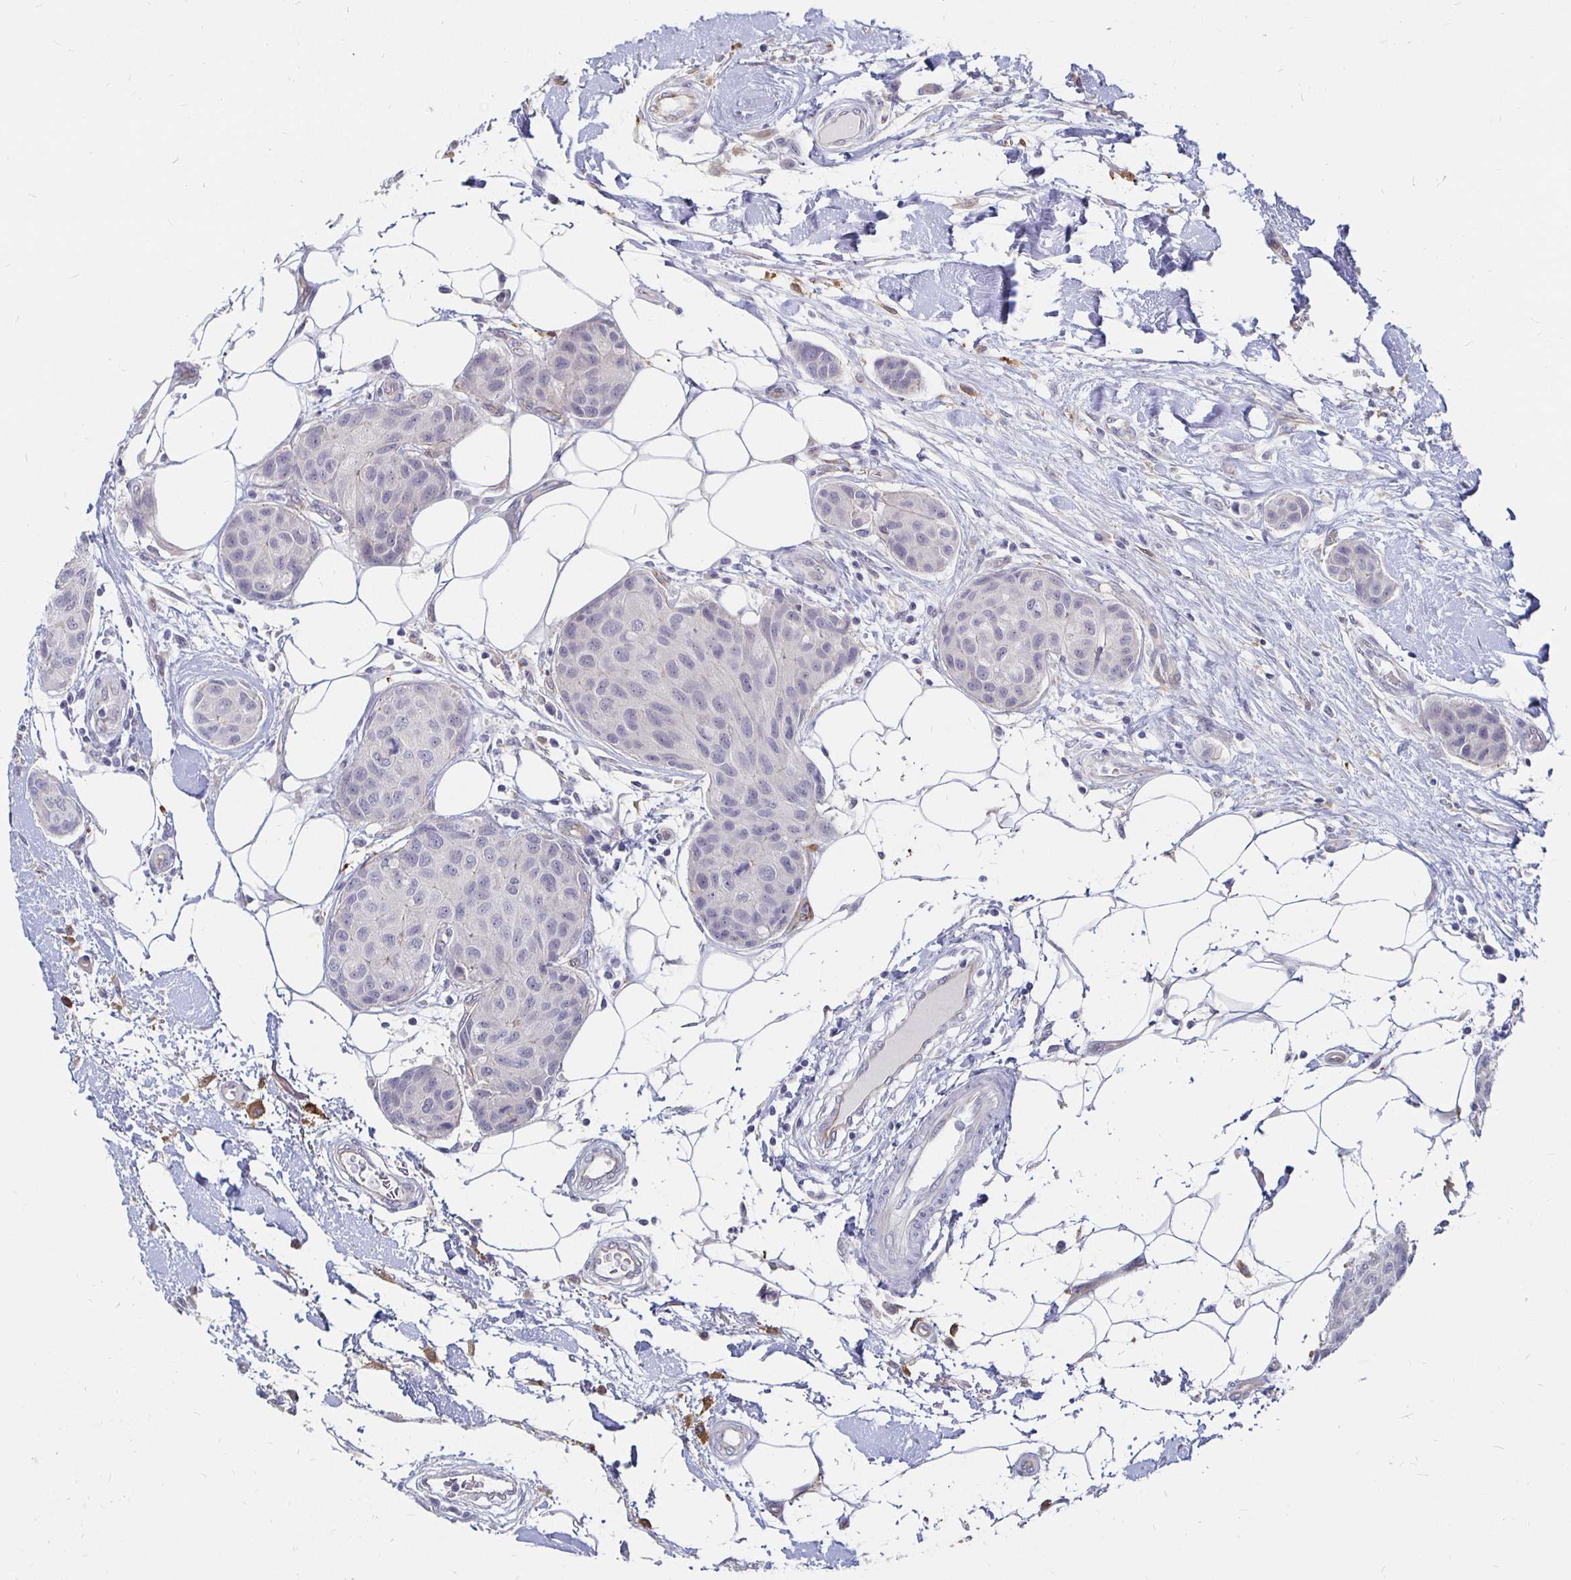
{"staining": {"intensity": "negative", "quantity": "none", "location": "none"}, "tissue": "breast cancer", "cell_type": "Tumor cells", "image_type": "cancer", "snomed": [{"axis": "morphology", "description": "Duct carcinoma"}, {"axis": "topography", "description": "Breast"}, {"axis": "topography", "description": "Lymph node"}], "caption": "Immunohistochemical staining of human intraductal carcinoma (breast) reveals no significant positivity in tumor cells.", "gene": "CCDC85A", "patient": {"sex": "female", "age": 80}}